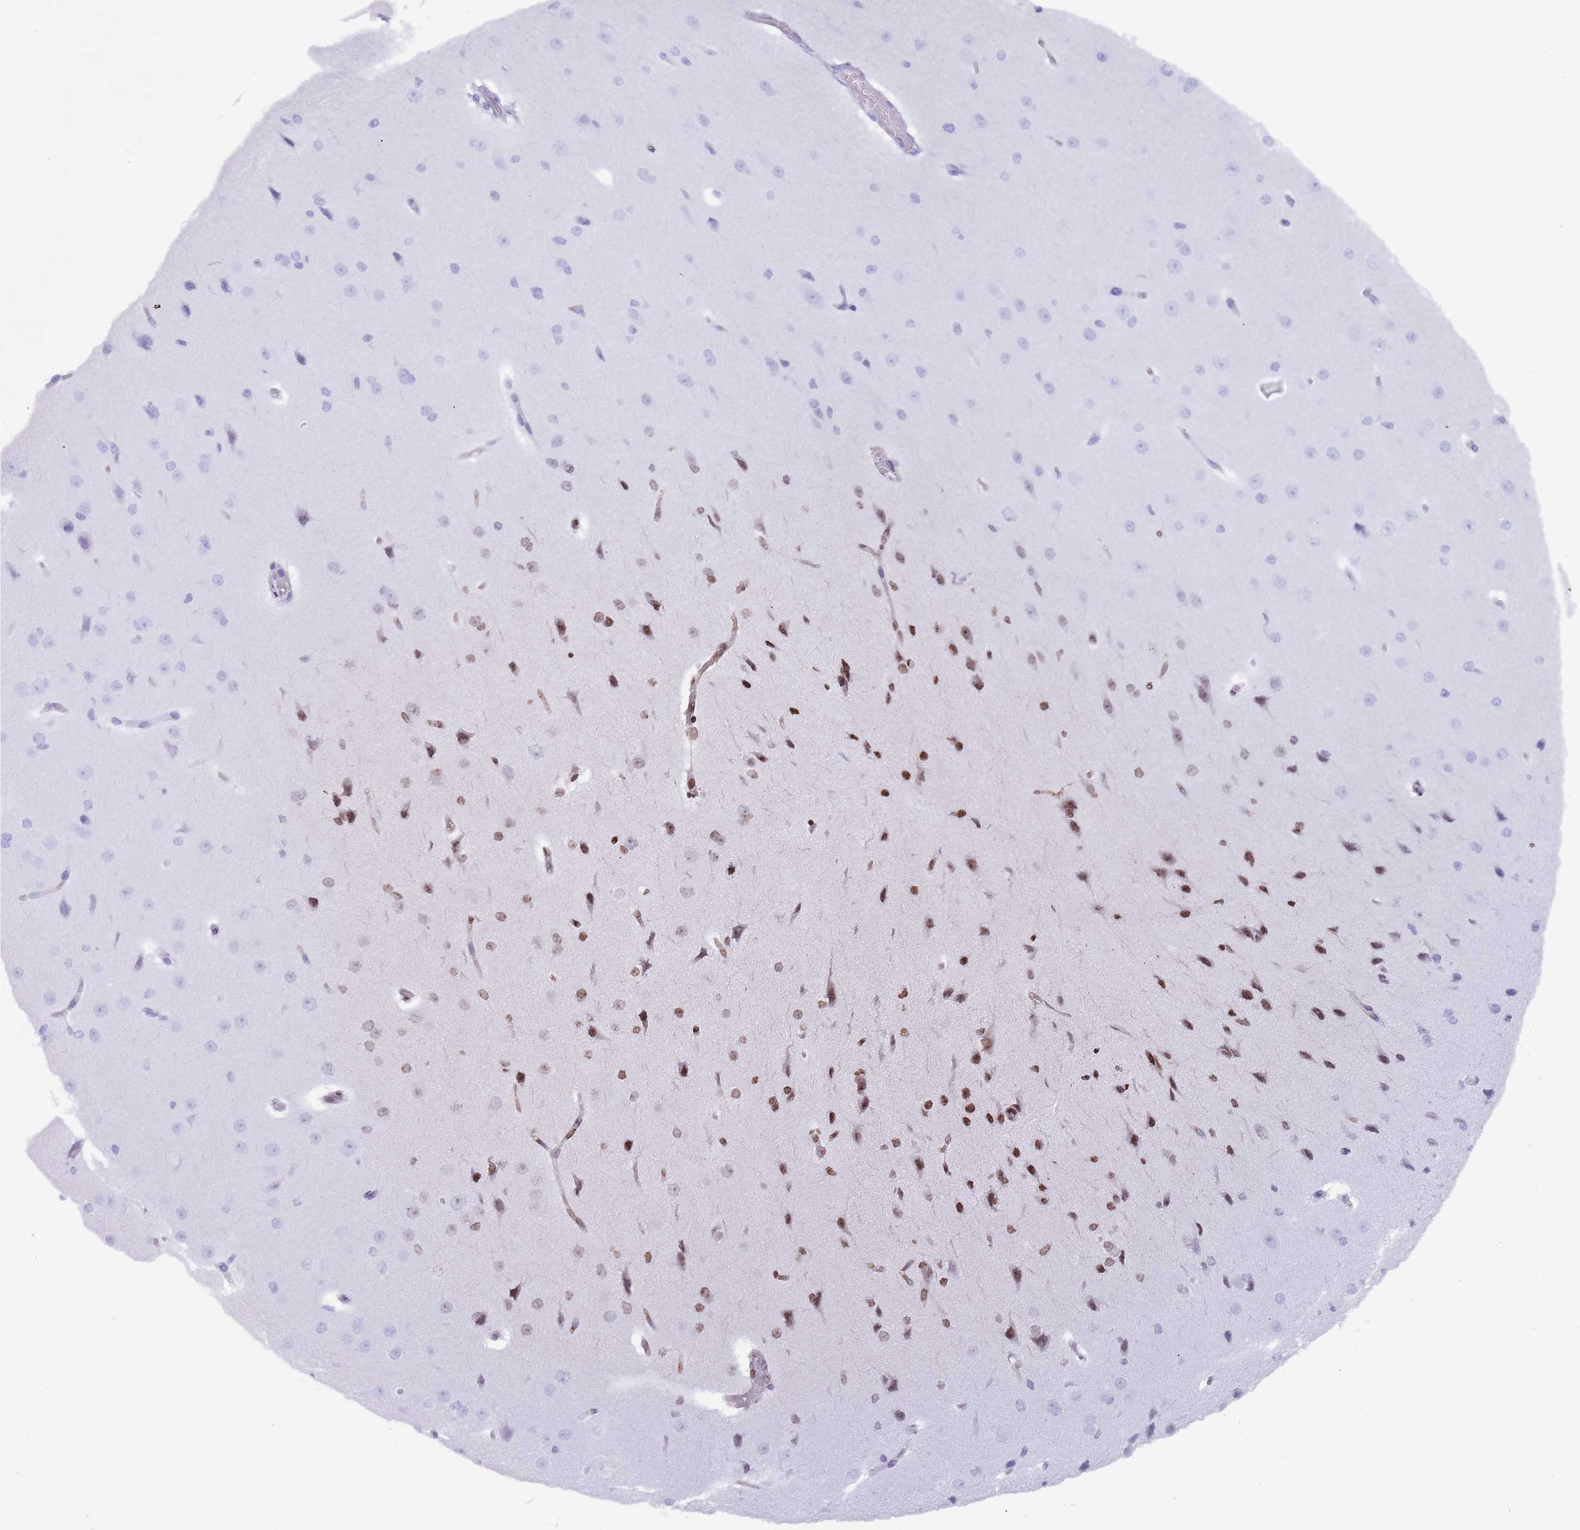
{"staining": {"intensity": "moderate", "quantity": "25%-75%", "location": "nuclear"}, "tissue": "cerebral cortex", "cell_type": "Endothelial cells", "image_type": "normal", "snomed": [{"axis": "morphology", "description": "Normal tissue, NOS"}, {"axis": "morphology", "description": "Developmental malformation"}, {"axis": "topography", "description": "Cerebral cortex"}], "caption": "A medium amount of moderate nuclear positivity is identified in about 25%-75% of endothelial cells in unremarkable cerebral cortex. (IHC, brightfield microscopy, high magnification).", "gene": "ENSG00000285547", "patient": {"sex": "female", "age": 30}}